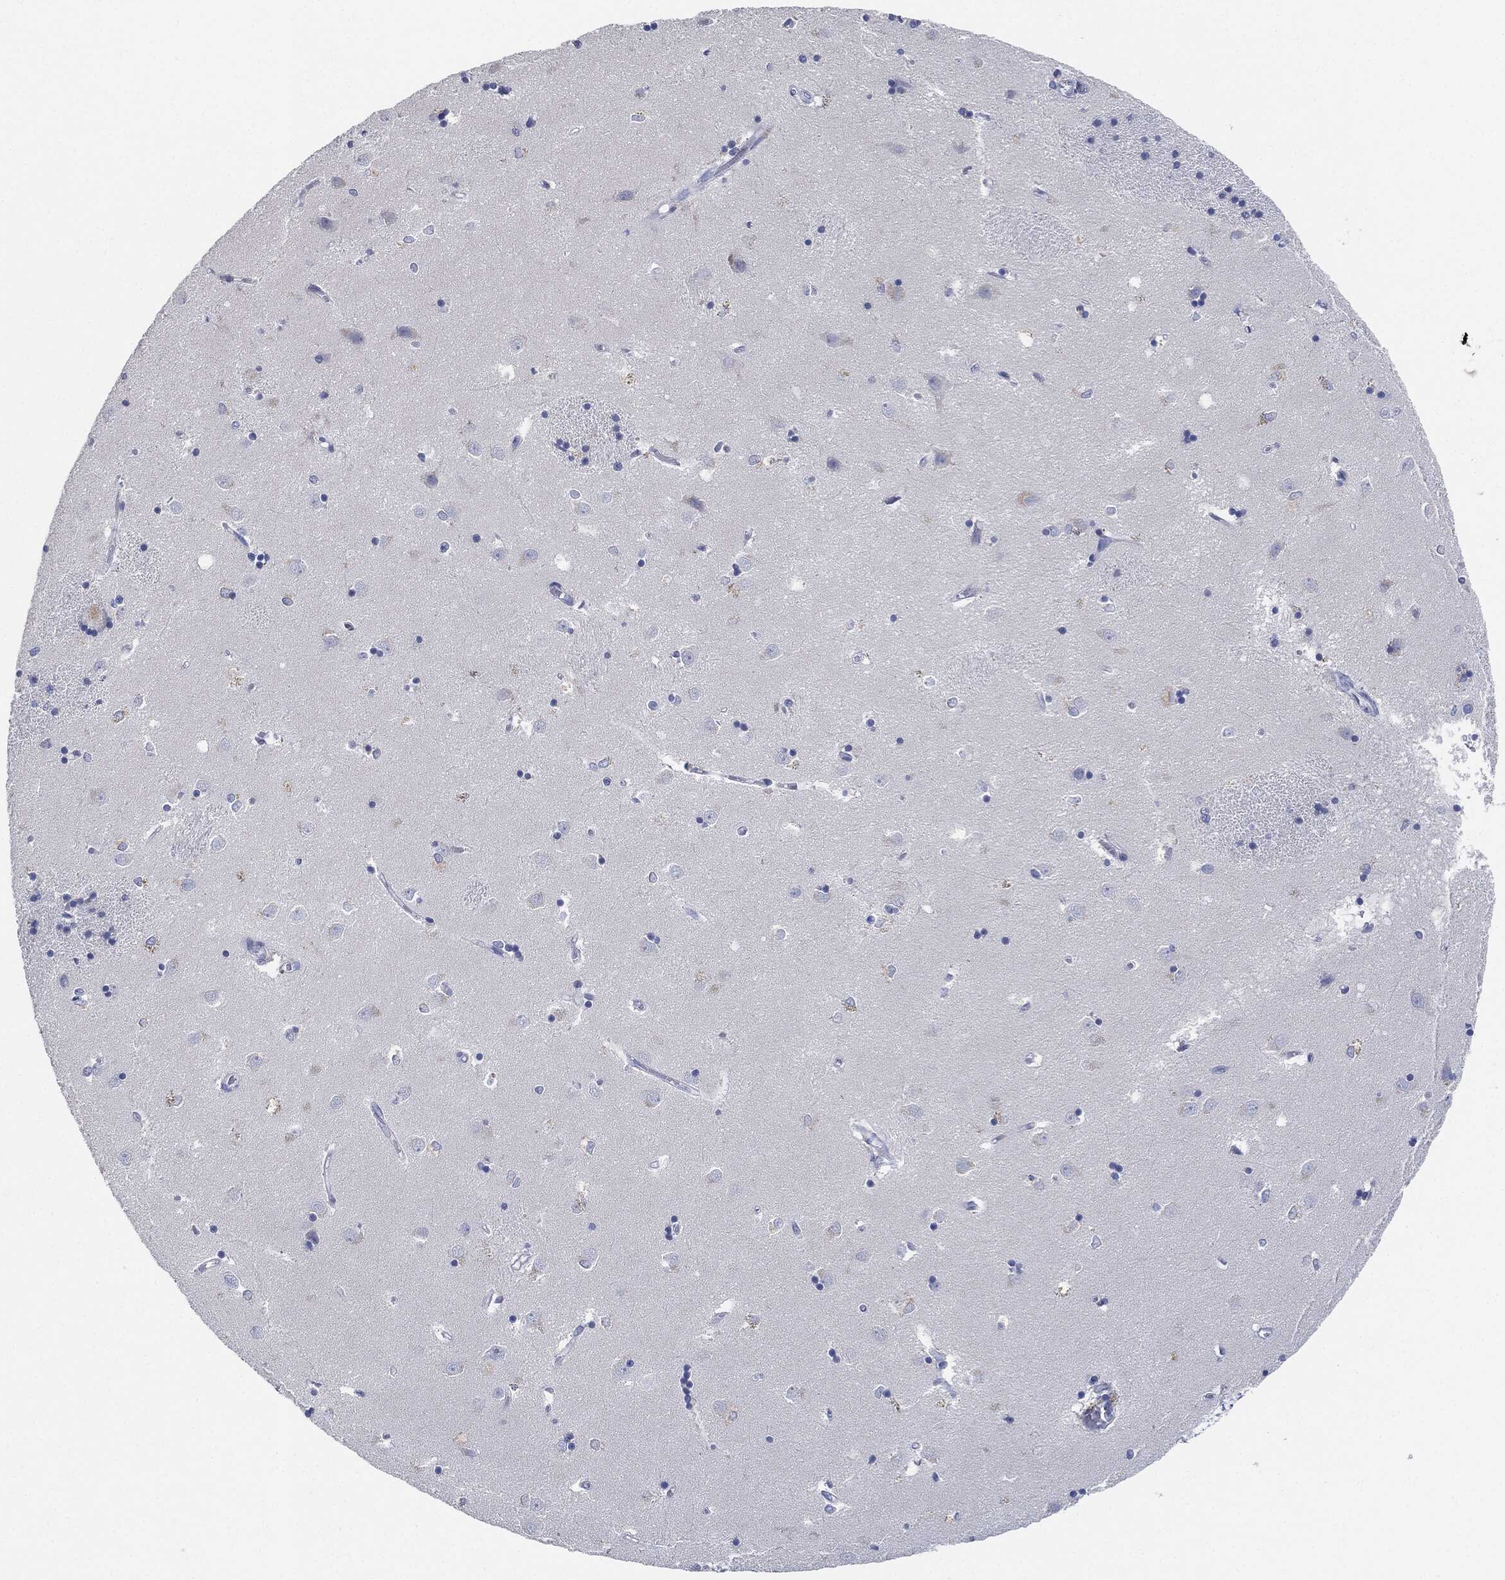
{"staining": {"intensity": "negative", "quantity": "none", "location": "none"}, "tissue": "caudate", "cell_type": "Glial cells", "image_type": "normal", "snomed": [{"axis": "morphology", "description": "Normal tissue, NOS"}, {"axis": "topography", "description": "Lateral ventricle wall"}], "caption": "Immunohistochemical staining of normal caudate demonstrates no significant positivity in glial cells.", "gene": "AFP", "patient": {"sex": "male", "age": 54}}